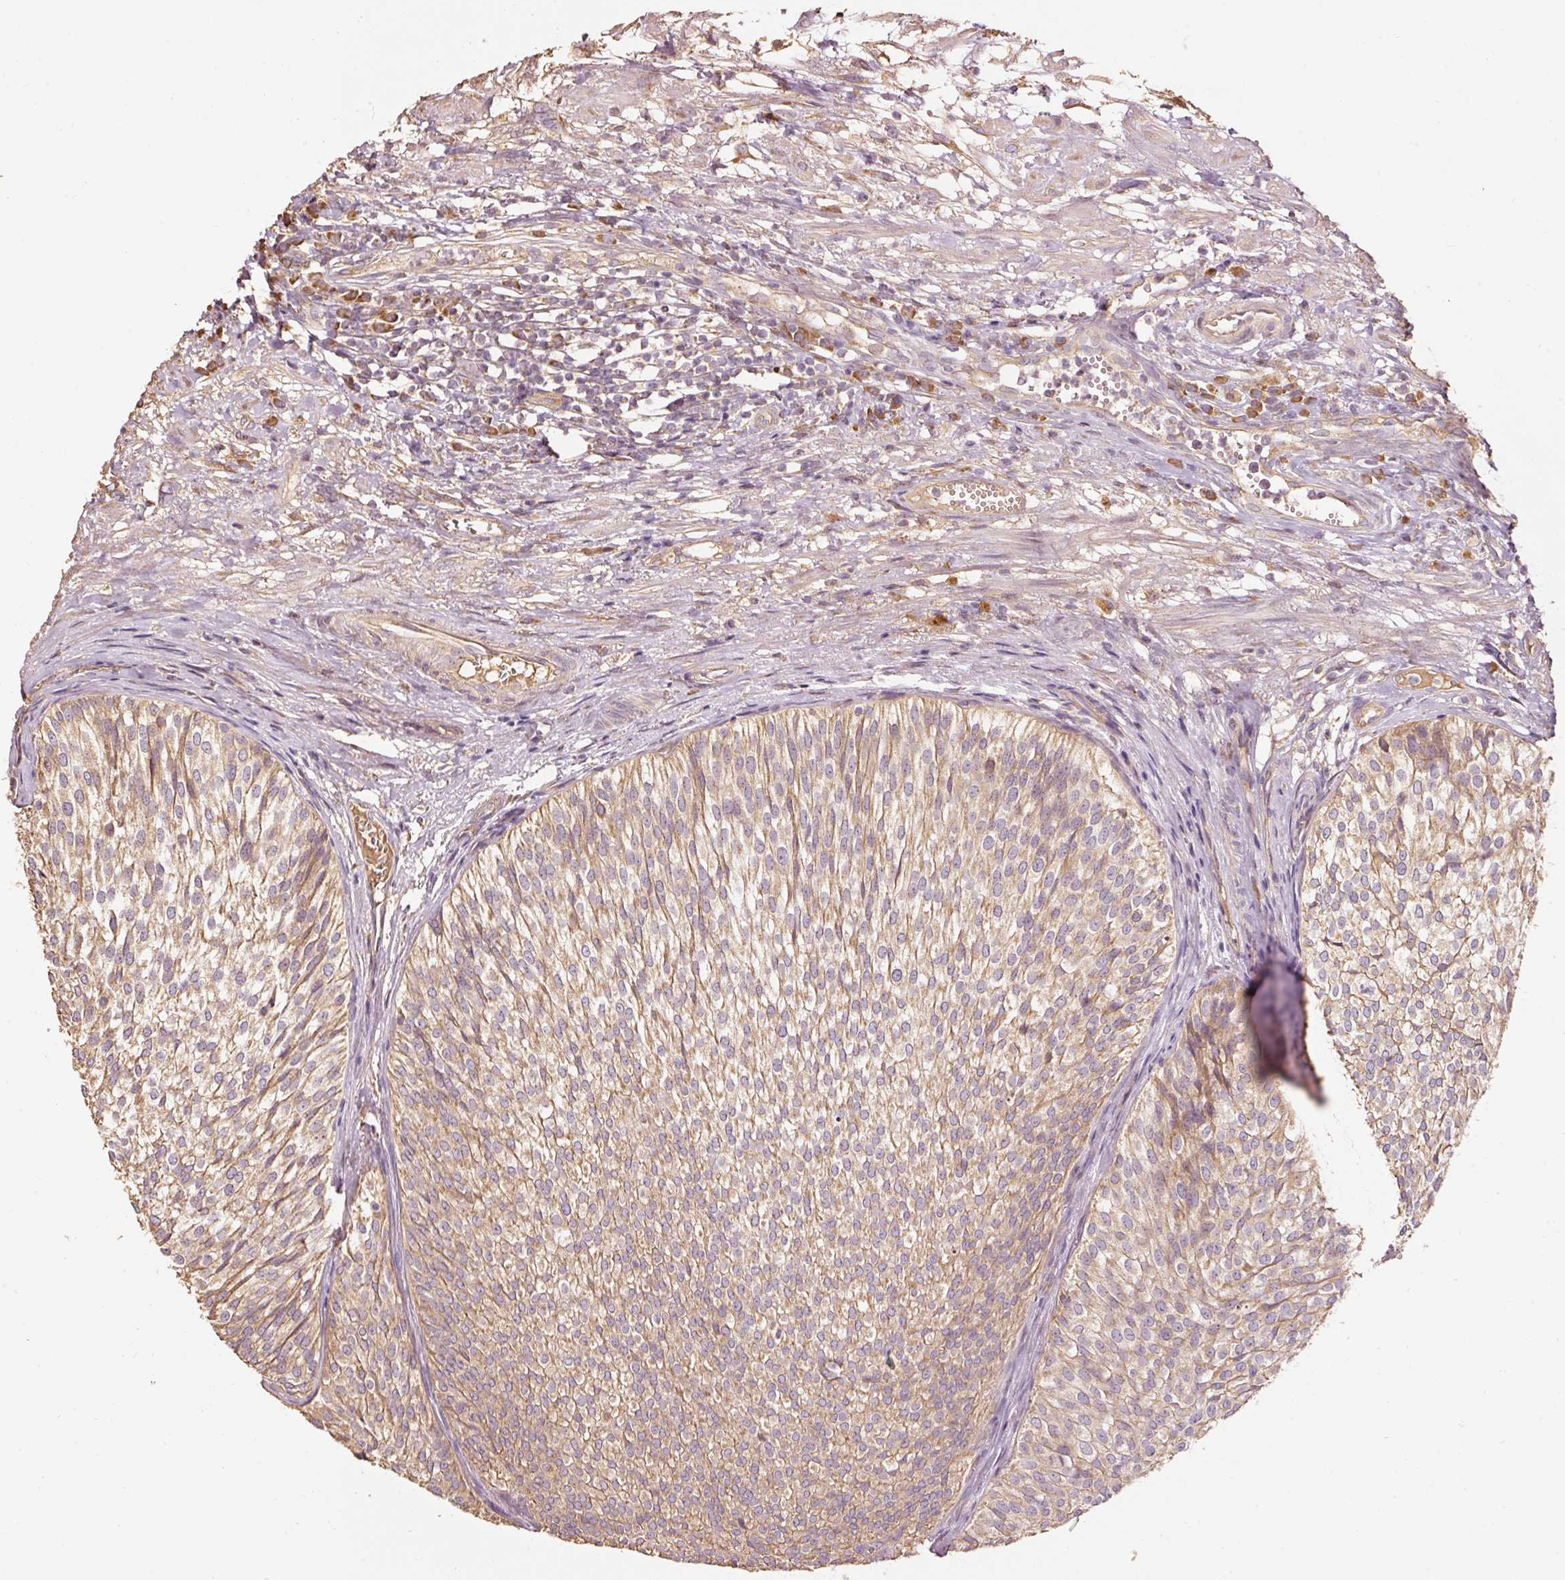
{"staining": {"intensity": "moderate", "quantity": ">75%", "location": "cytoplasmic/membranous"}, "tissue": "urothelial cancer", "cell_type": "Tumor cells", "image_type": "cancer", "snomed": [{"axis": "morphology", "description": "Urothelial carcinoma, Low grade"}, {"axis": "topography", "description": "Urinary bladder"}], "caption": "Protein staining by immunohistochemistry (IHC) shows moderate cytoplasmic/membranous staining in approximately >75% of tumor cells in urothelial cancer.", "gene": "EFHC1", "patient": {"sex": "male", "age": 91}}